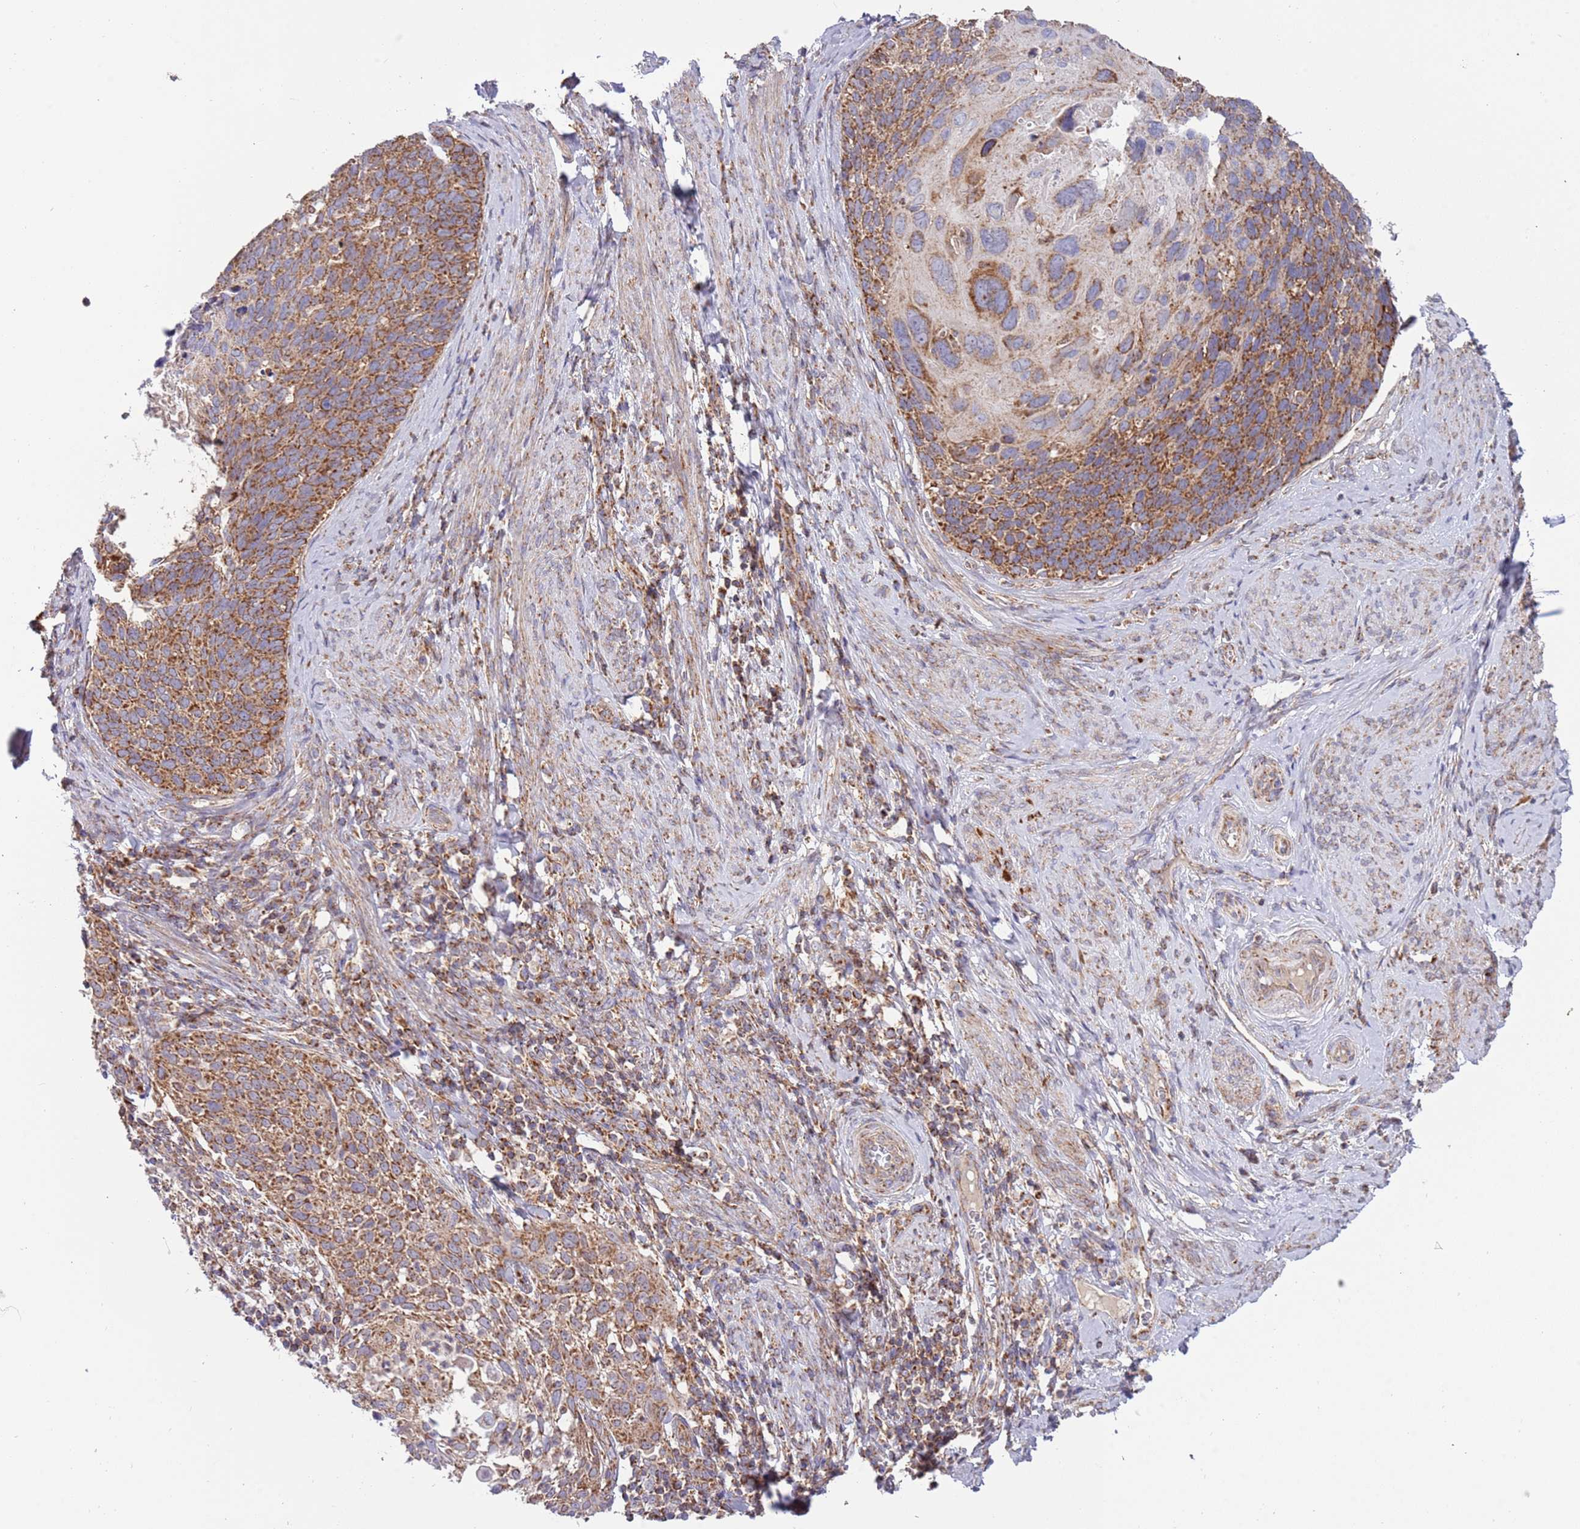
{"staining": {"intensity": "moderate", "quantity": ">75%", "location": "cytoplasmic/membranous"}, "tissue": "cervical cancer", "cell_type": "Tumor cells", "image_type": "cancer", "snomed": [{"axis": "morphology", "description": "Squamous cell carcinoma, NOS"}, {"axis": "topography", "description": "Cervix"}], "caption": "Immunohistochemistry micrograph of neoplastic tissue: human cervical cancer stained using IHC demonstrates medium levels of moderate protein expression localized specifically in the cytoplasmic/membranous of tumor cells, appearing as a cytoplasmic/membranous brown color.", "gene": "IRS4", "patient": {"sex": "female", "age": 80}}